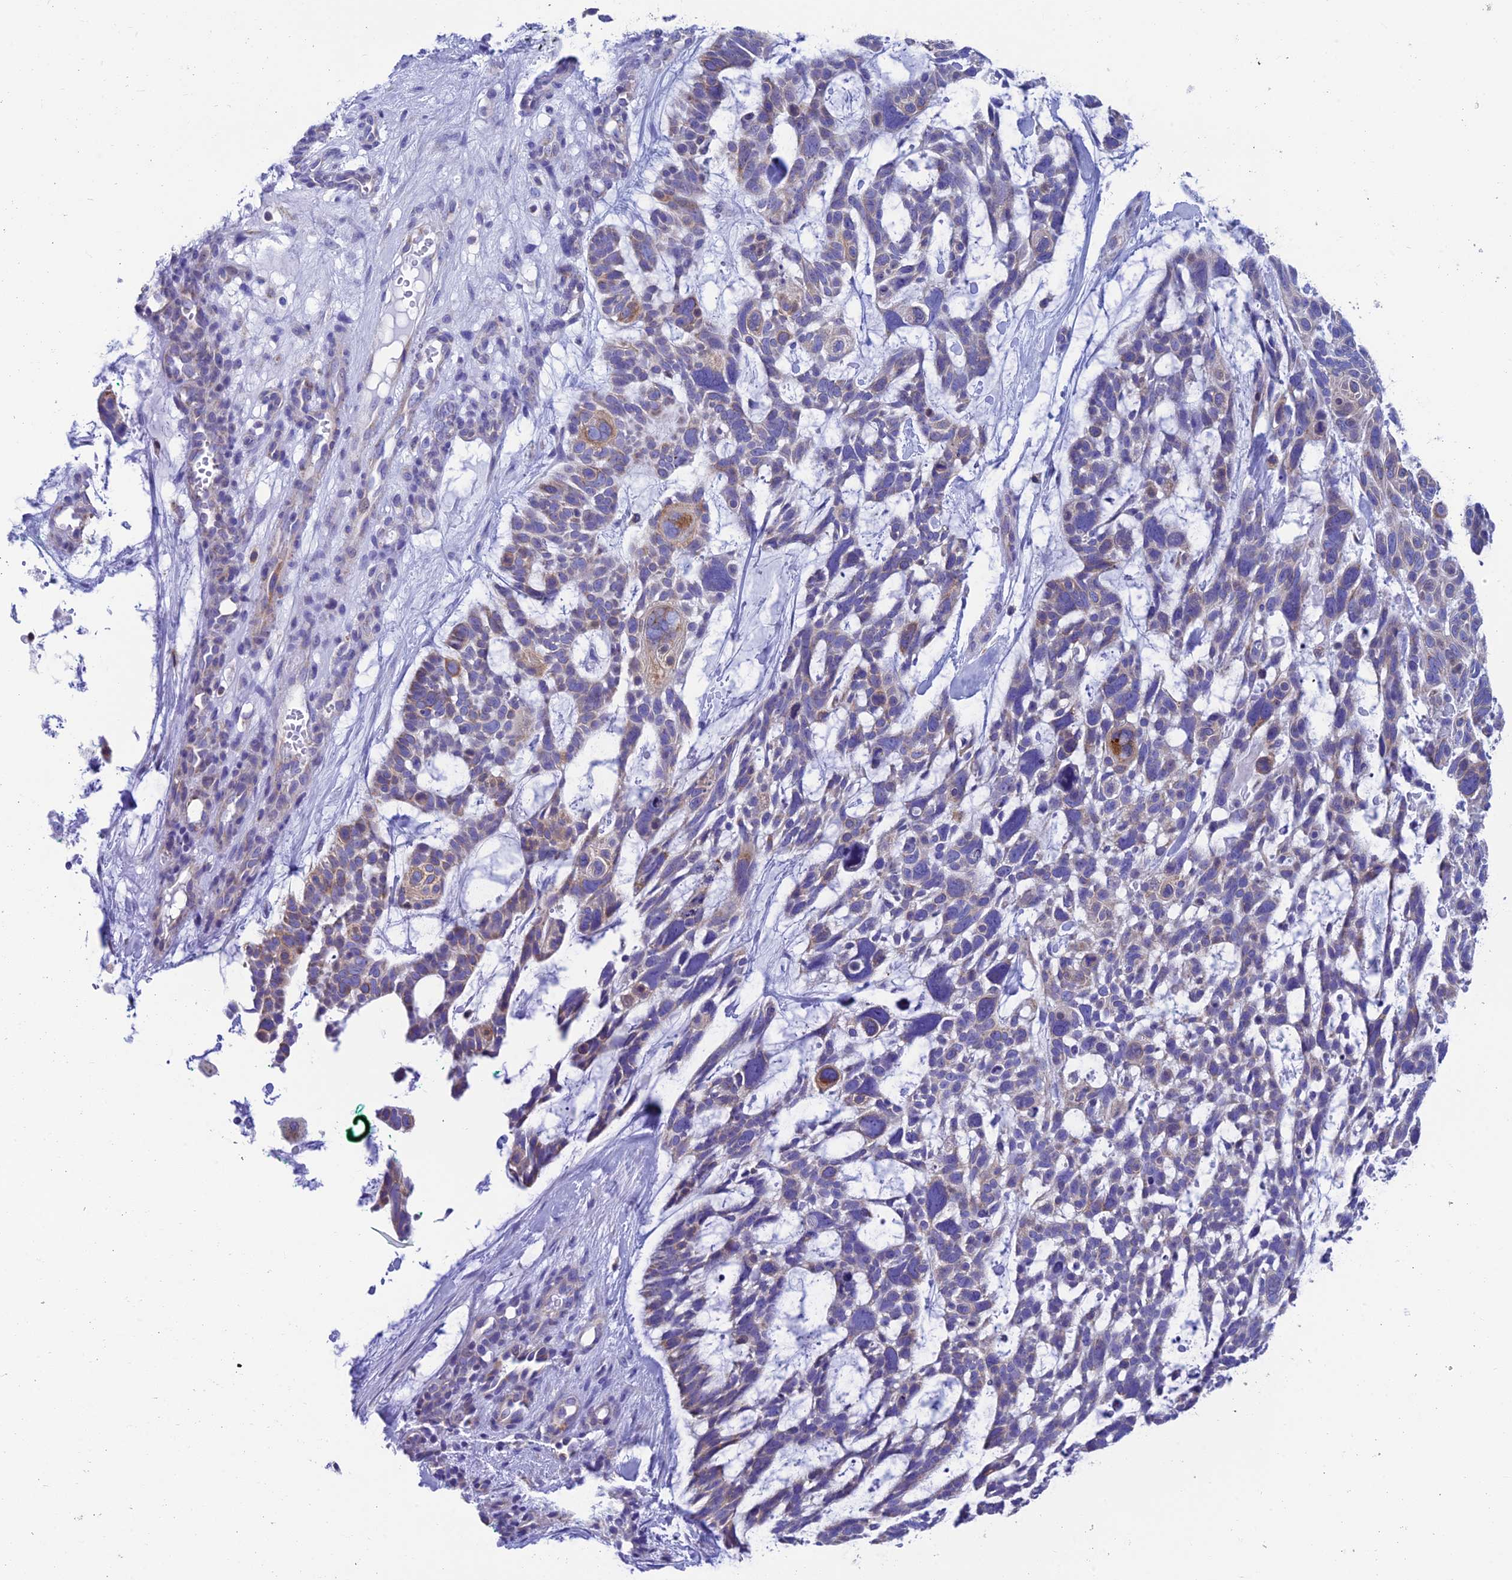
{"staining": {"intensity": "moderate", "quantity": "<25%", "location": "cytoplasmic/membranous"}, "tissue": "skin cancer", "cell_type": "Tumor cells", "image_type": "cancer", "snomed": [{"axis": "morphology", "description": "Basal cell carcinoma"}, {"axis": "topography", "description": "Skin"}], "caption": "Skin basal cell carcinoma stained with immunohistochemistry (IHC) shows moderate cytoplasmic/membranous expression in about <25% of tumor cells.", "gene": "REEP4", "patient": {"sex": "male", "age": 88}}